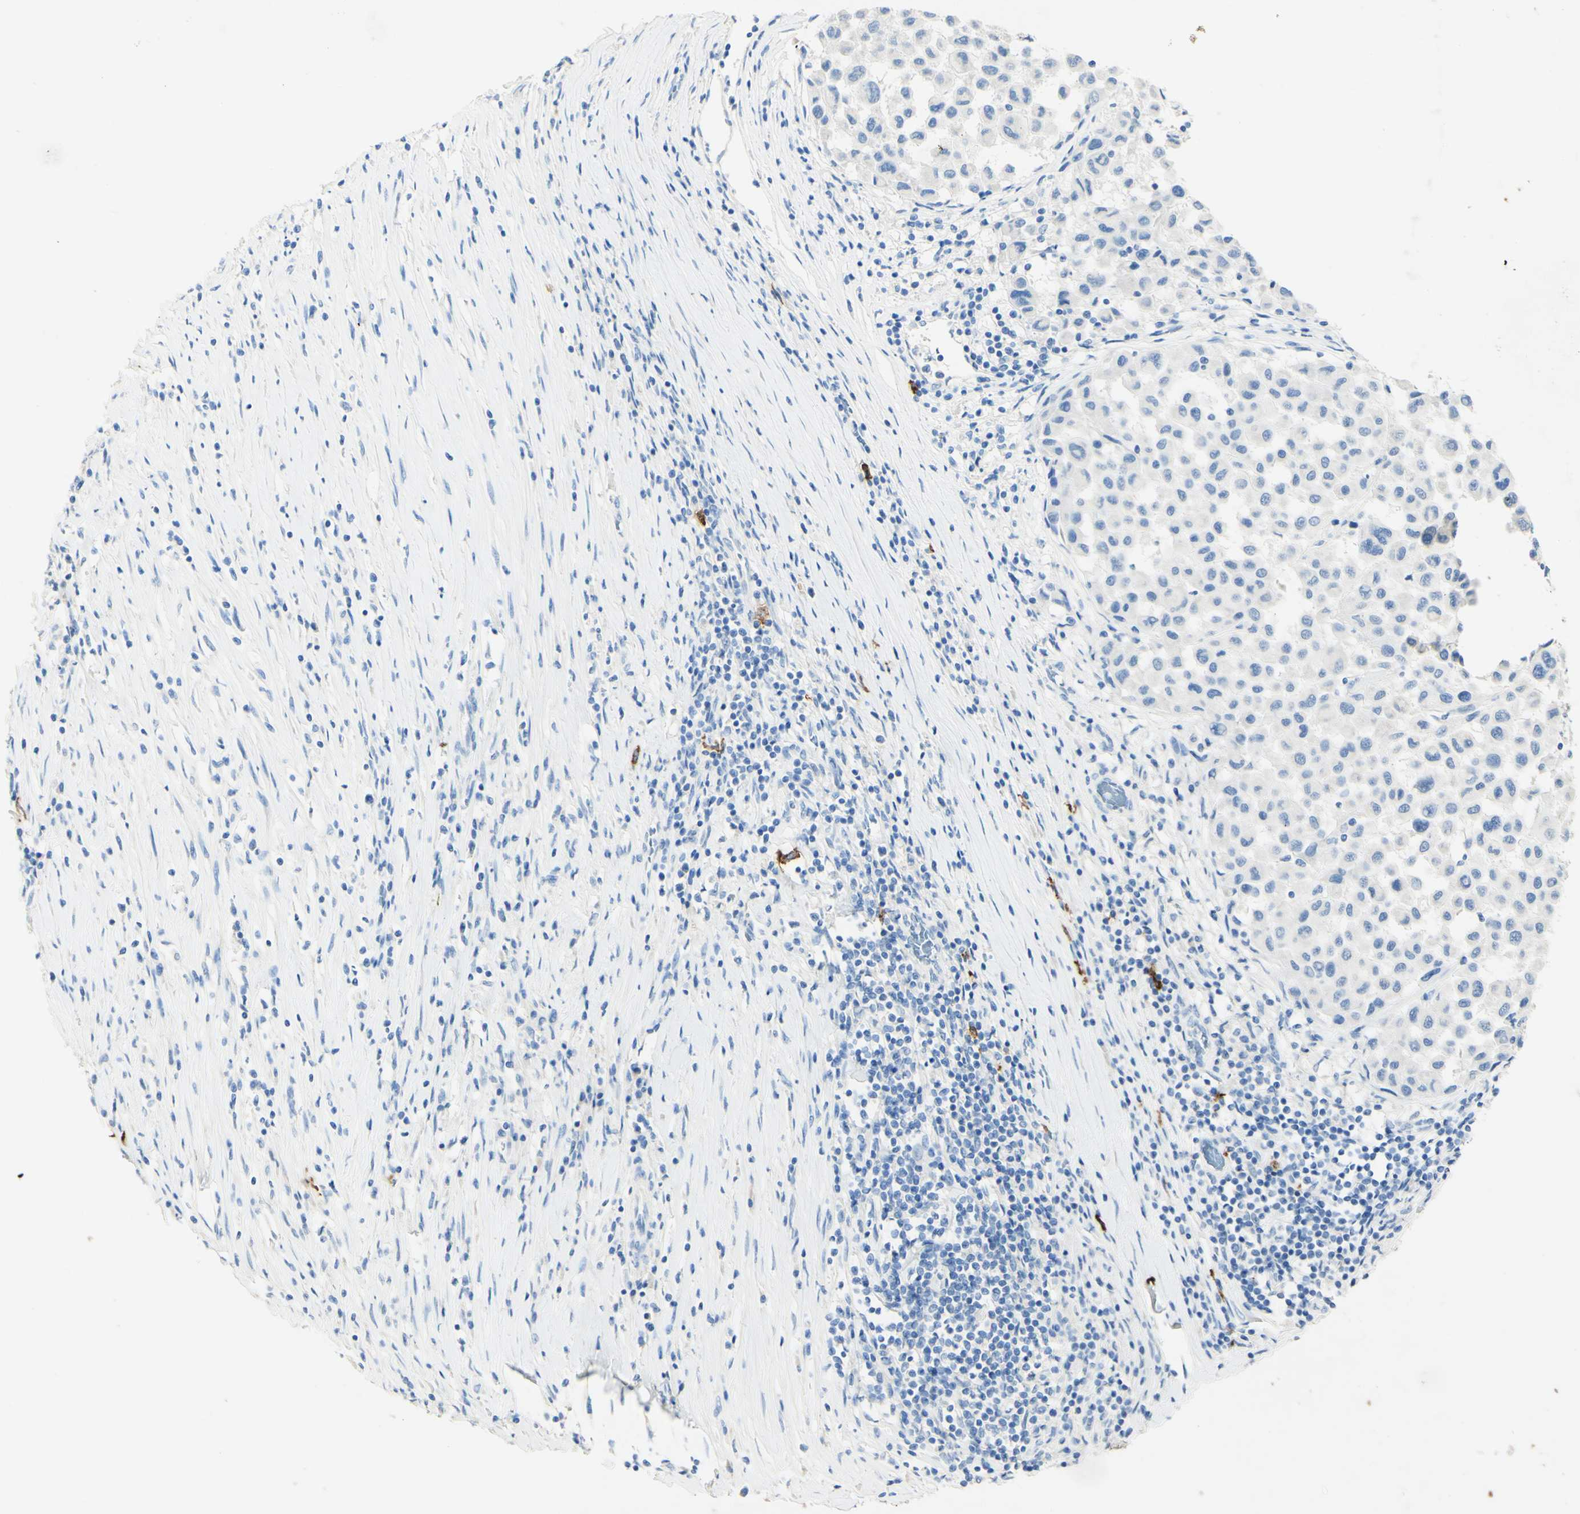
{"staining": {"intensity": "negative", "quantity": "none", "location": "none"}, "tissue": "melanoma", "cell_type": "Tumor cells", "image_type": "cancer", "snomed": [{"axis": "morphology", "description": "Malignant melanoma, Metastatic site"}, {"axis": "topography", "description": "Lymph node"}], "caption": "There is no significant positivity in tumor cells of malignant melanoma (metastatic site).", "gene": "PIGR", "patient": {"sex": "male", "age": 61}}